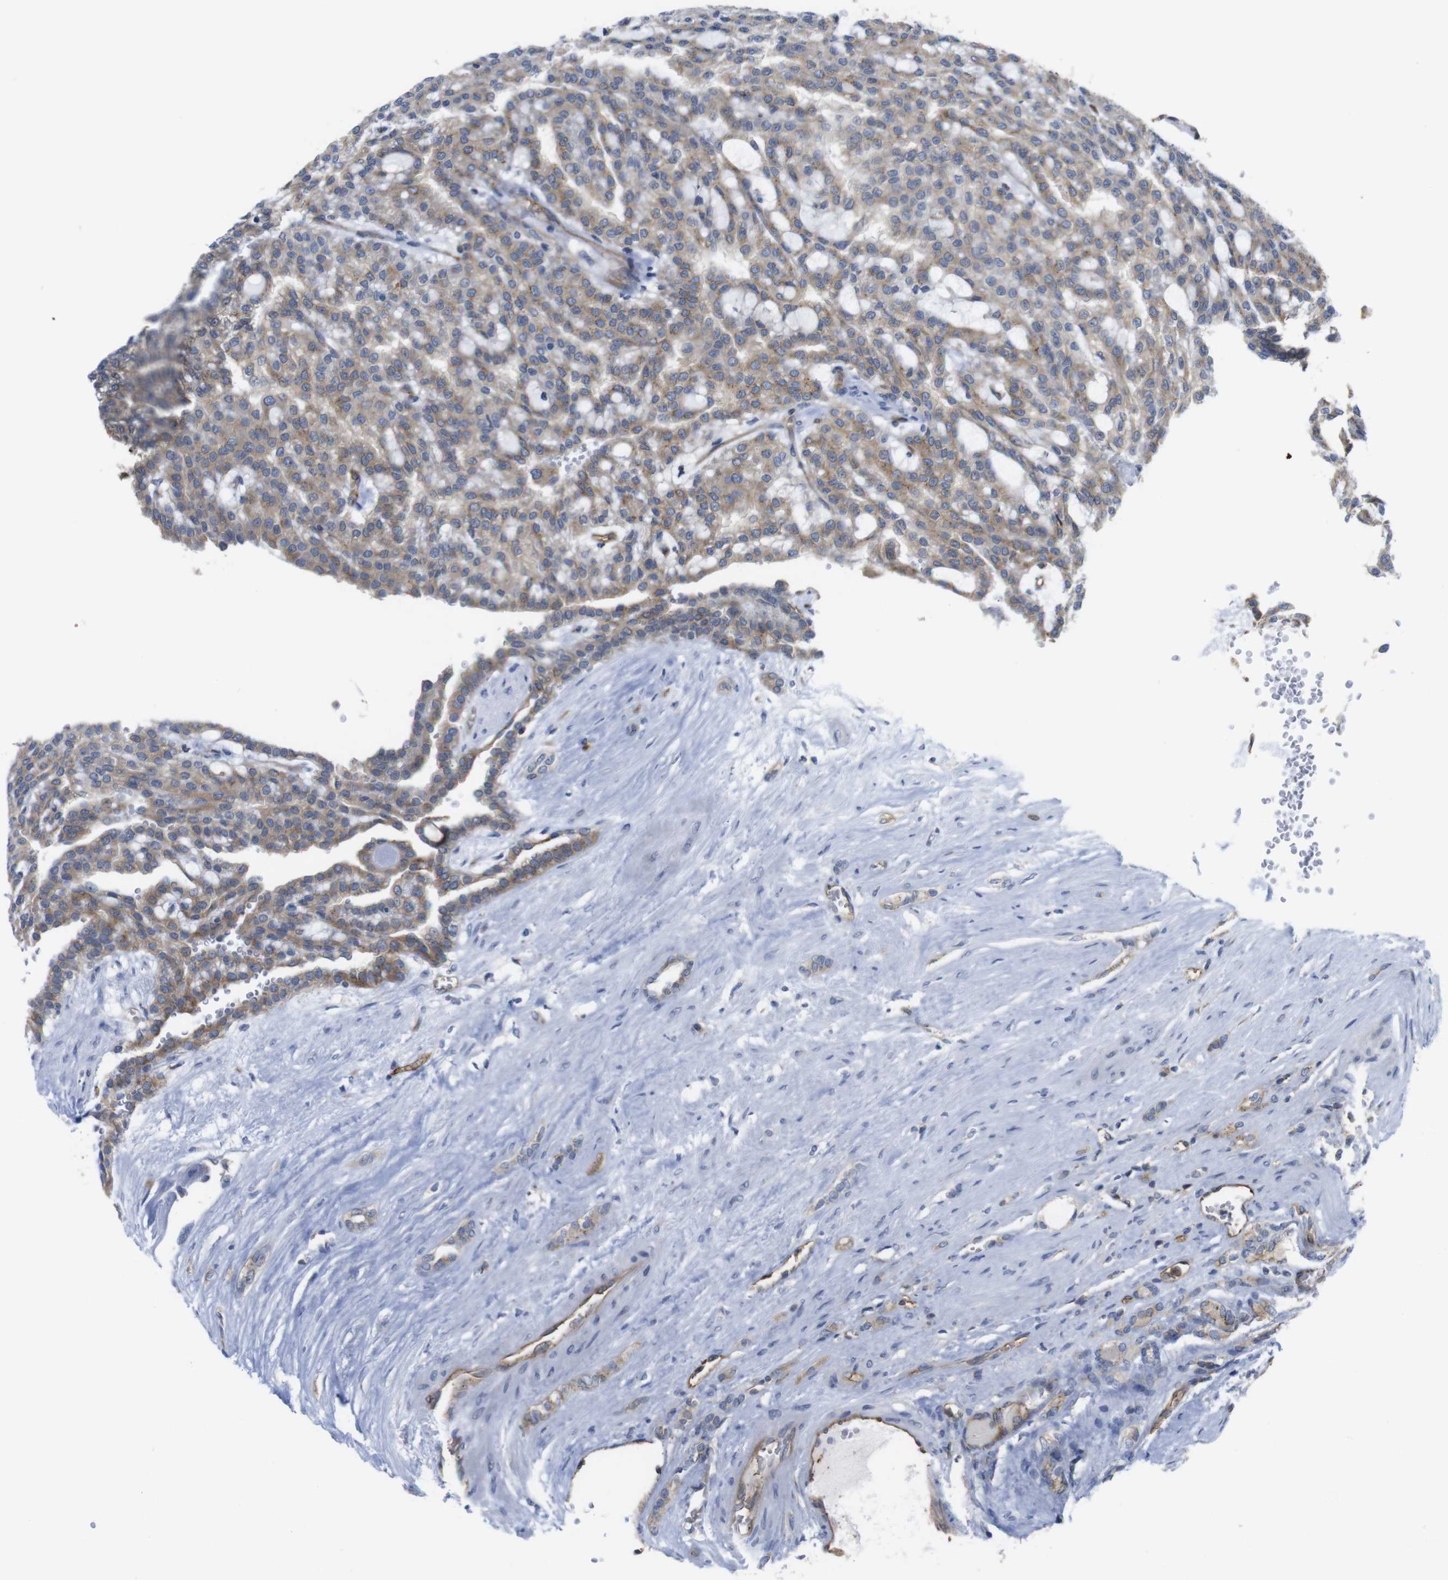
{"staining": {"intensity": "moderate", "quantity": ">75%", "location": "cytoplasmic/membranous"}, "tissue": "renal cancer", "cell_type": "Tumor cells", "image_type": "cancer", "snomed": [{"axis": "morphology", "description": "Adenocarcinoma, NOS"}, {"axis": "topography", "description": "Kidney"}], "caption": "Human renal adenocarcinoma stained for a protein (brown) exhibits moderate cytoplasmic/membranous positive positivity in about >75% of tumor cells.", "gene": "CCR6", "patient": {"sex": "male", "age": 63}}